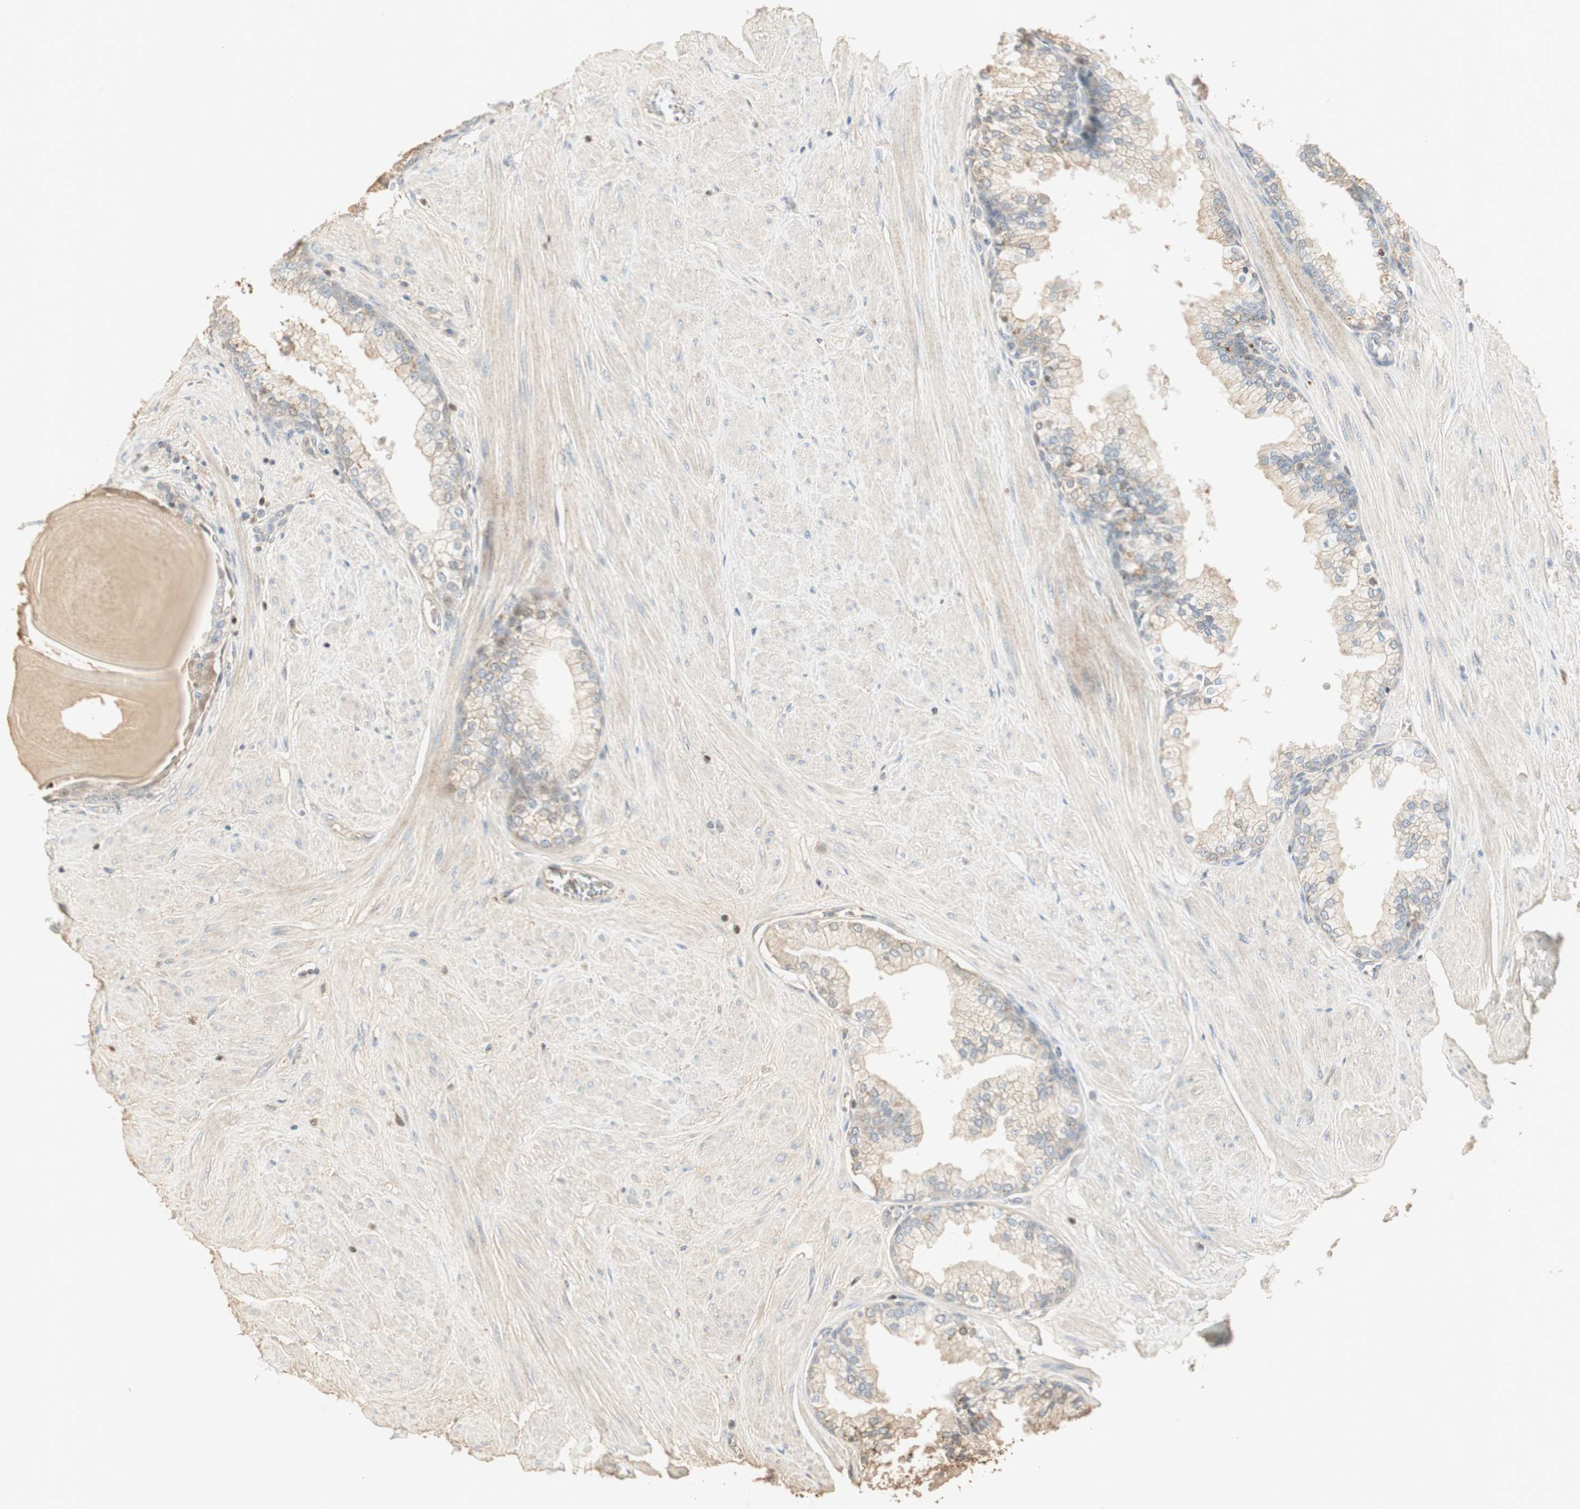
{"staining": {"intensity": "weak", "quantity": "<25%", "location": "cytoplasmic/membranous"}, "tissue": "prostate", "cell_type": "Glandular cells", "image_type": "normal", "snomed": [{"axis": "morphology", "description": "Normal tissue, NOS"}, {"axis": "topography", "description": "Prostate"}], "caption": "High power microscopy micrograph of an immunohistochemistry (IHC) image of unremarkable prostate, revealing no significant staining in glandular cells.", "gene": "RUNX2", "patient": {"sex": "male", "age": 51}}